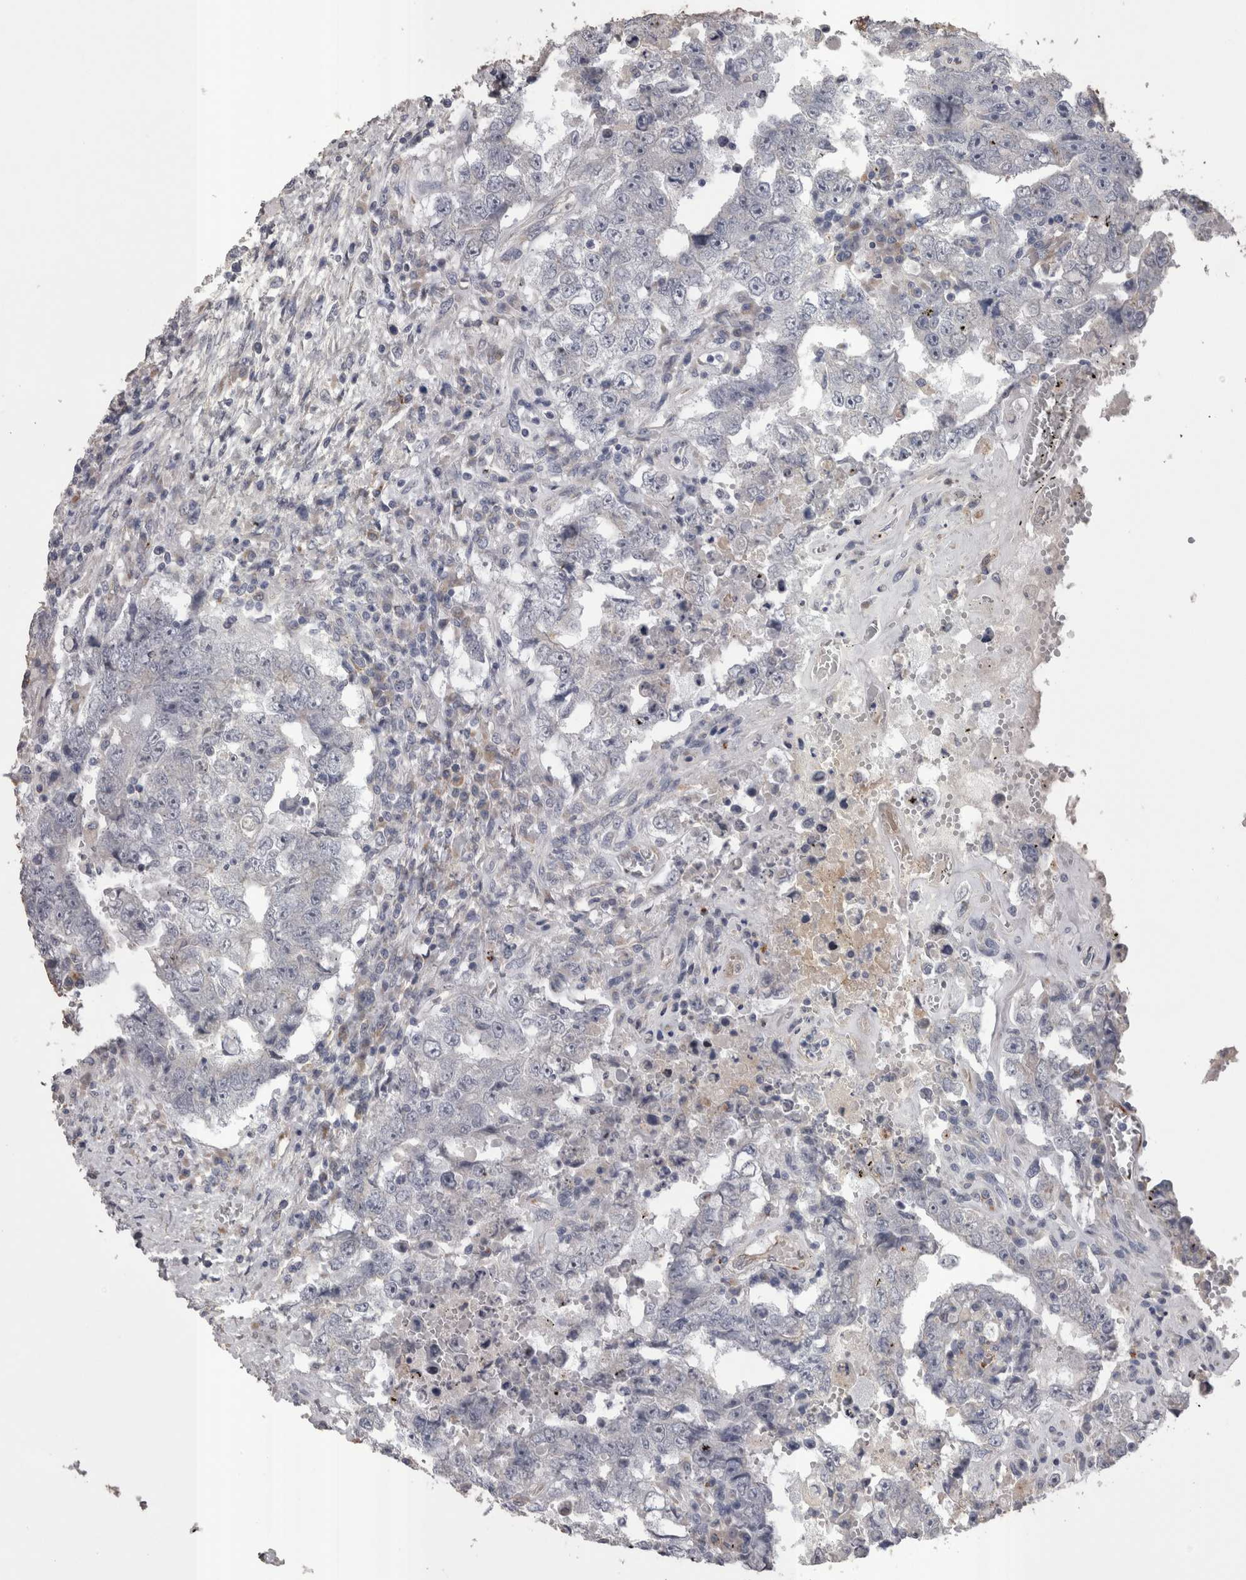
{"staining": {"intensity": "negative", "quantity": "none", "location": "none"}, "tissue": "testis cancer", "cell_type": "Tumor cells", "image_type": "cancer", "snomed": [{"axis": "morphology", "description": "Carcinoma, Embryonal, NOS"}, {"axis": "topography", "description": "Testis"}], "caption": "Tumor cells are negative for brown protein staining in testis cancer.", "gene": "STC1", "patient": {"sex": "male", "age": 26}}